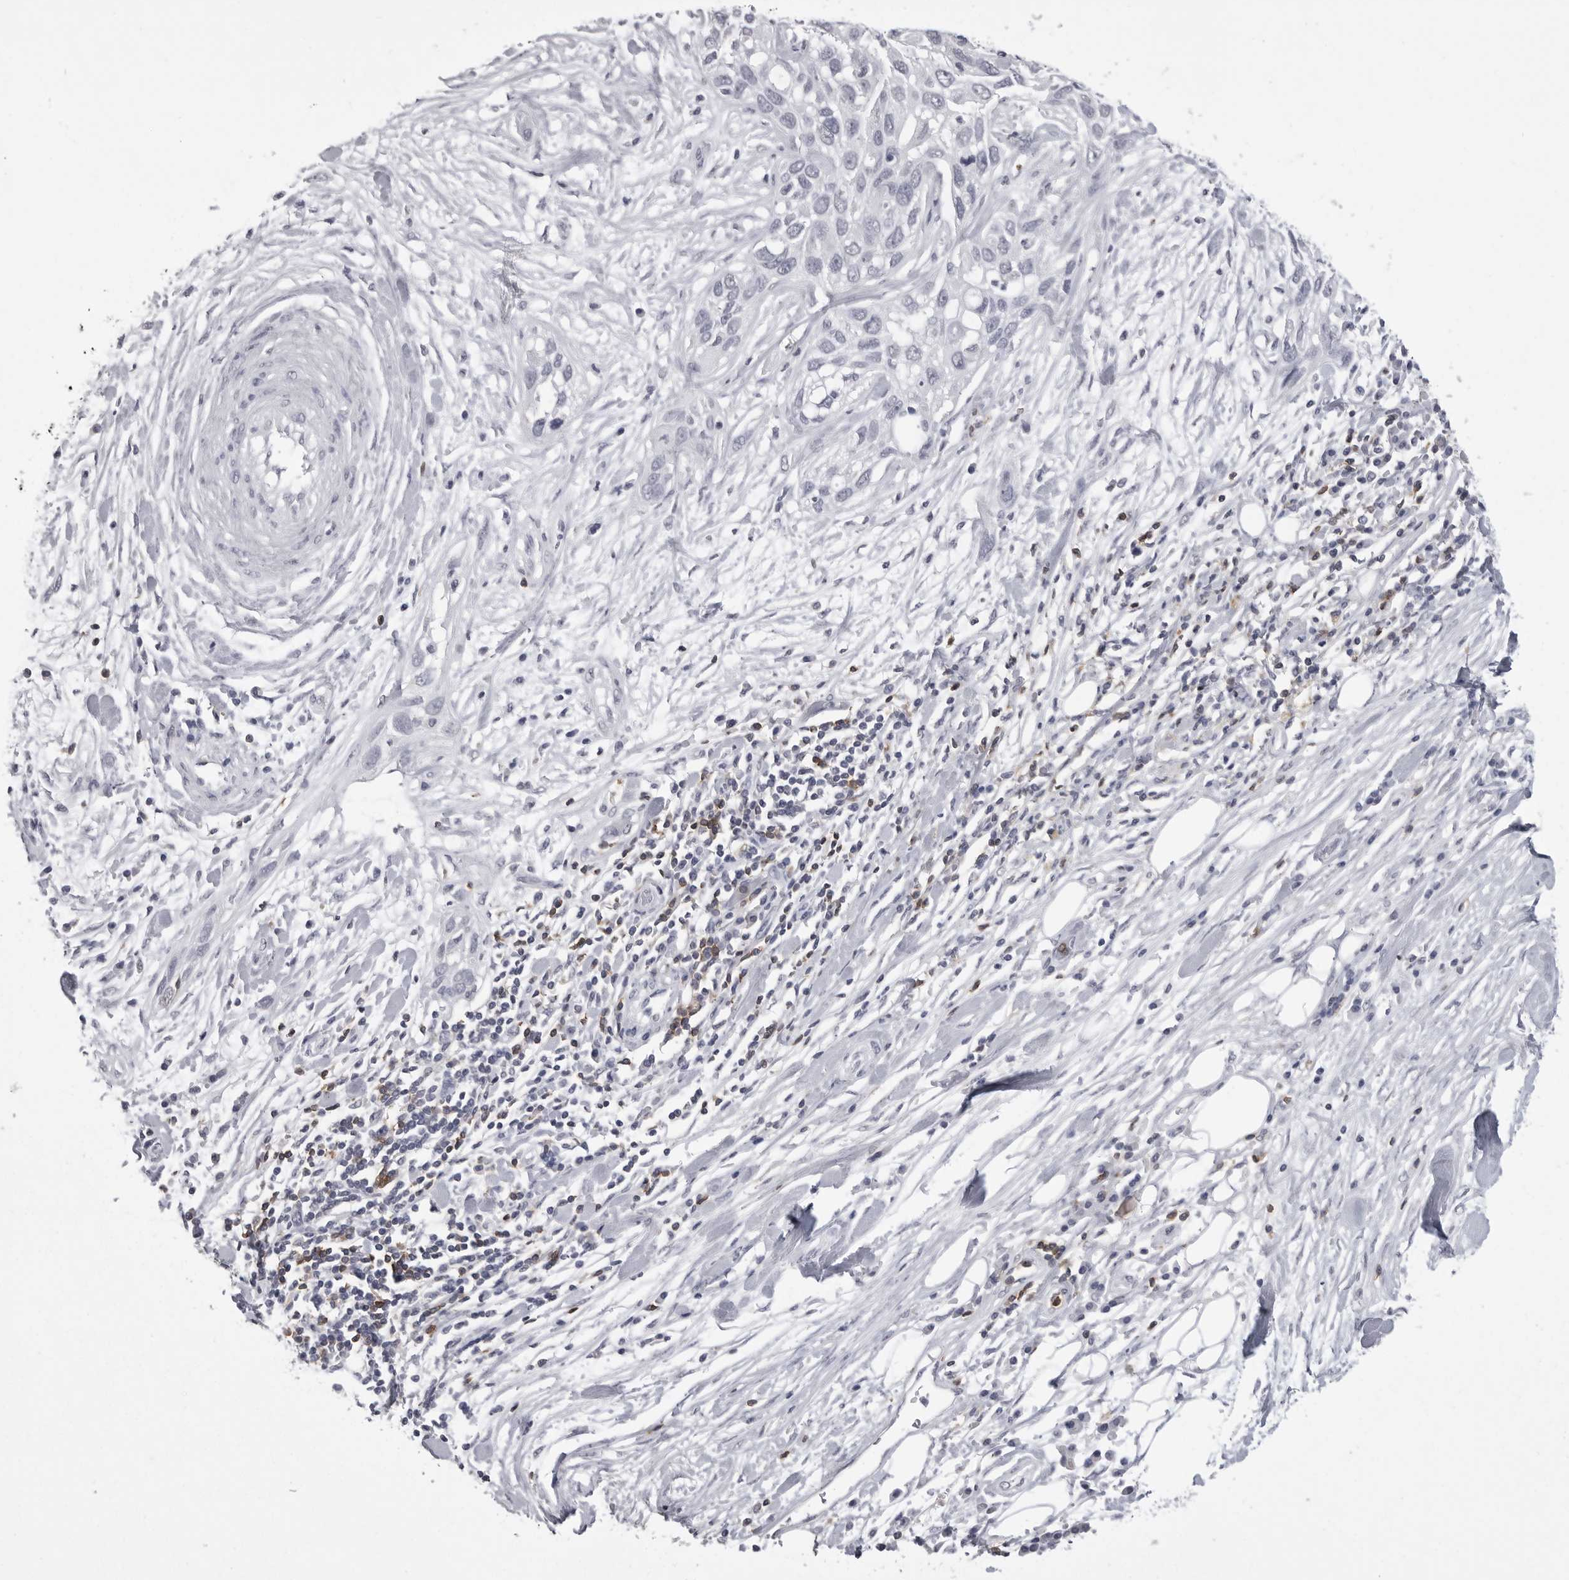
{"staining": {"intensity": "negative", "quantity": "none", "location": "none"}, "tissue": "pancreatic cancer", "cell_type": "Tumor cells", "image_type": "cancer", "snomed": [{"axis": "morphology", "description": "Adenocarcinoma, NOS"}, {"axis": "topography", "description": "Pancreas"}], "caption": "The immunohistochemistry (IHC) image has no significant positivity in tumor cells of pancreatic adenocarcinoma tissue.", "gene": "ITGAL", "patient": {"sex": "female", "age": 60}}